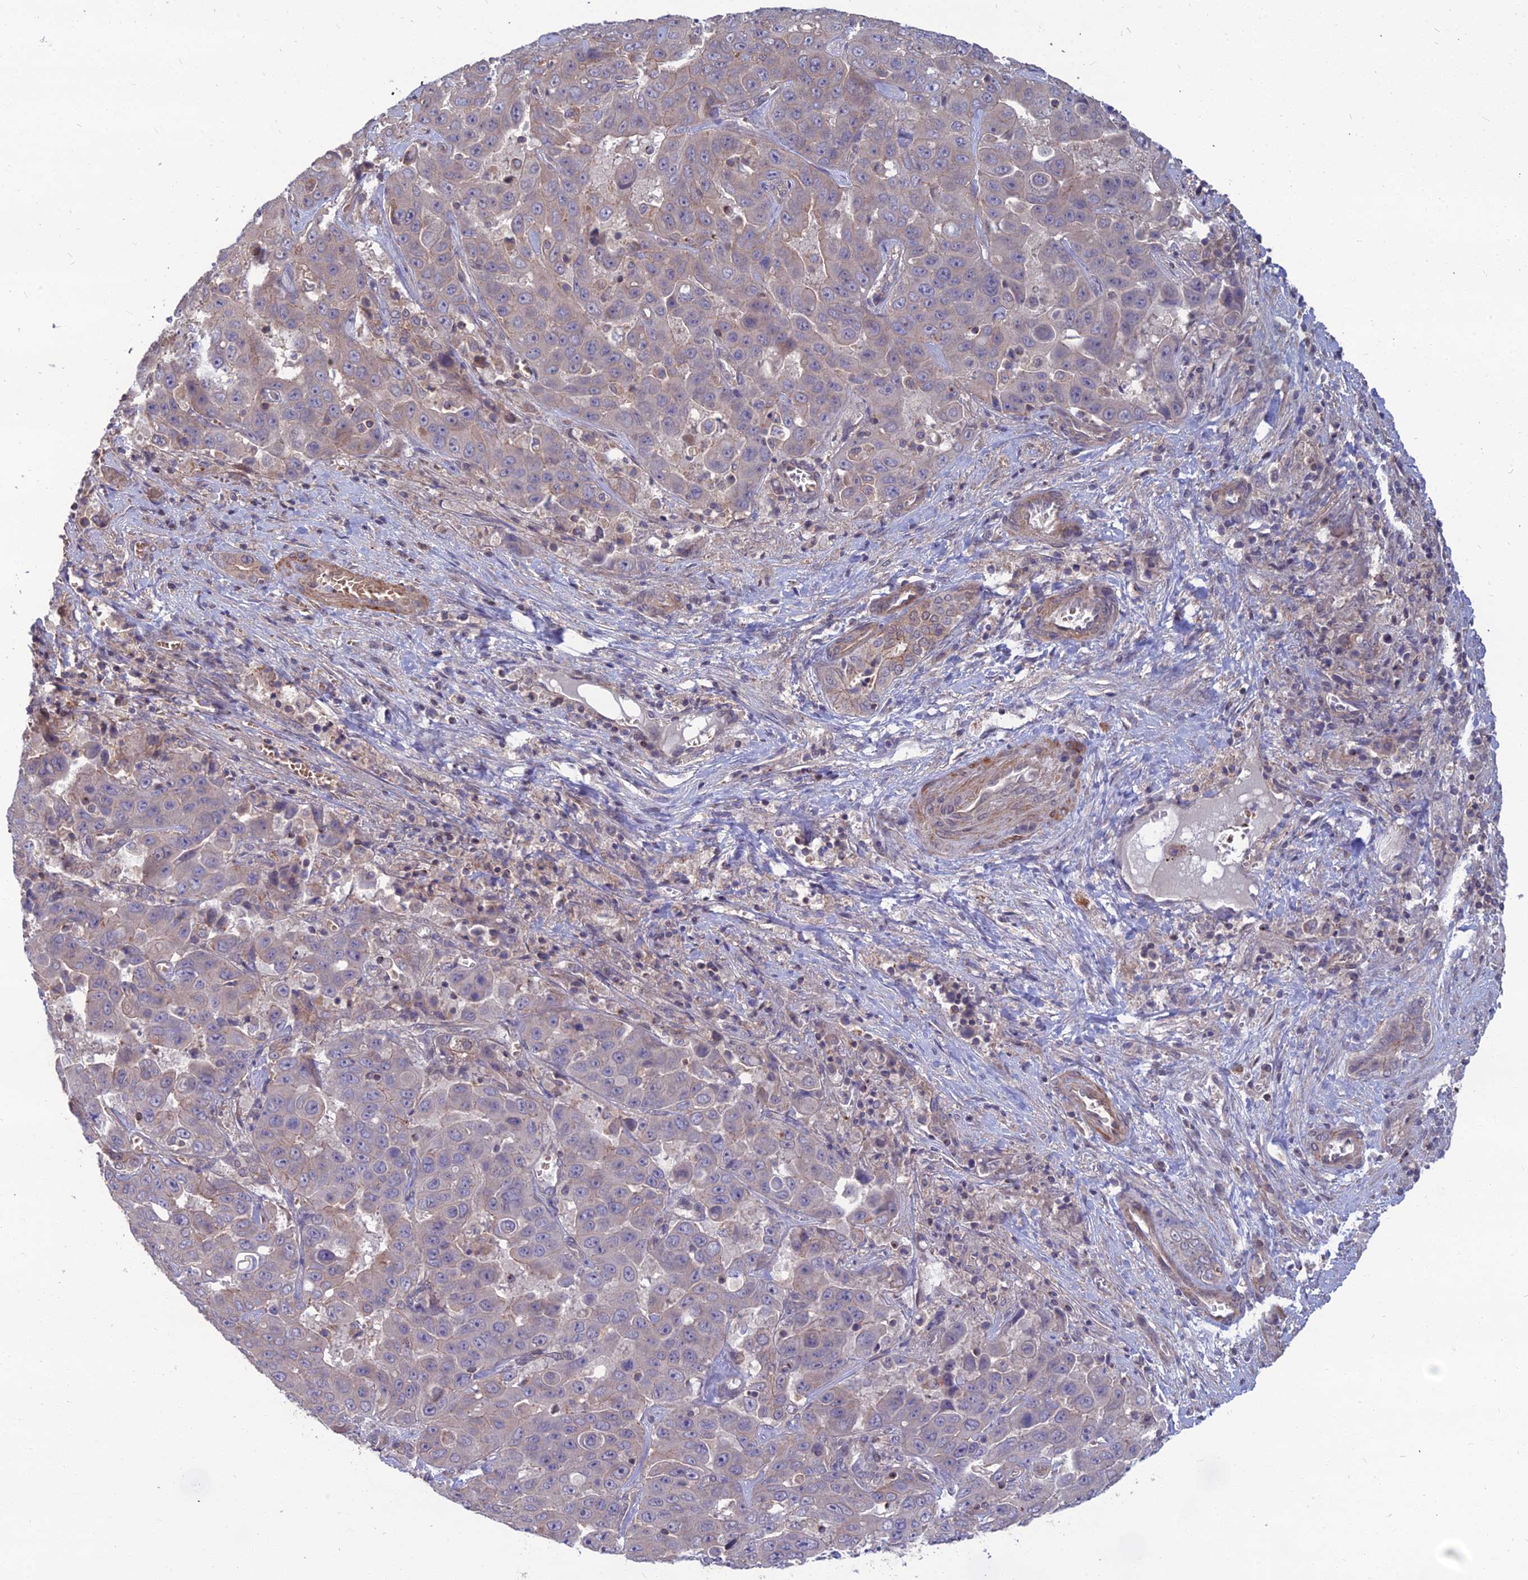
{"staining": {"intensity": "weak", "quantity": "<25%", "location": "cytoplasmic/membranous"}, "tissue": "liver cancer", "cell_type": "Tumor cells", "image_type": "cancer", "snomed": [{"axis": "morphology", "description": "Cholangiocarcinoma"}, {"axis": "topography", "description": "Liver"}], "caption": "A high-resolution histopathology image shows IHC staining of liver cholangiocarcinoma, which displays no significant expression in tumor cells. (DAB immunohistochemistry visualized using brightfield microscopy, high magnification).", "gene": "OPA3", "patient": {"sex": "female", "age": 52}}